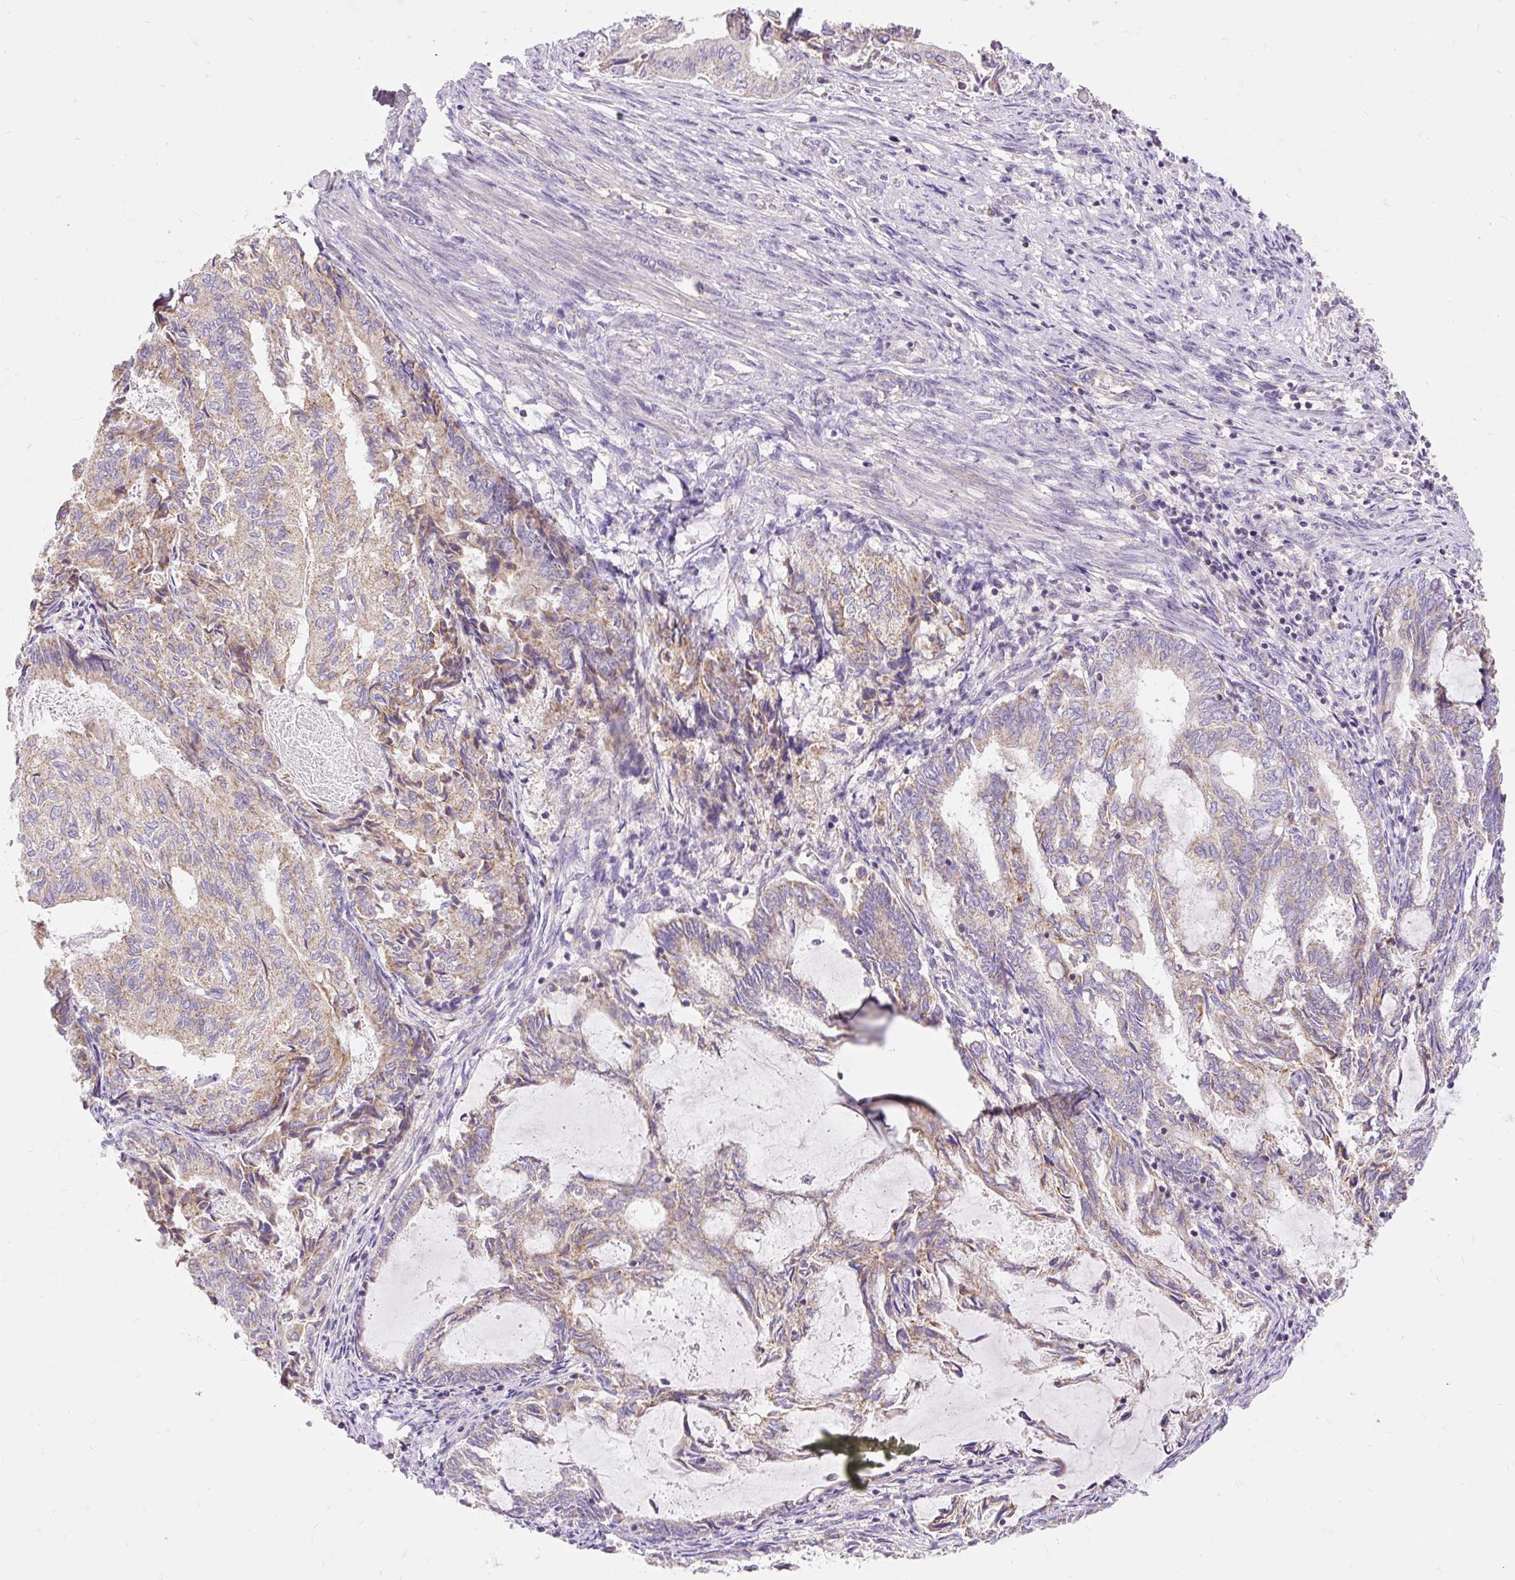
{"staining": {"intensity": "weak", "quantity": "25%-75%", "location": "cytoplasmic/membranous"}, "tissue": "endometrial cancer", "cell_type": "Tumor cells", "image_type": "cancer", "snomed": [{"axis": "morphology", "description": "Adenocarcinoma, NOS"}, {"axis": "topography", "description": "Endometrium"}], "caption": "Tumor cells display low levels of weak cytoplasmic/membranous staining in approximately 25%-75% of cells in human endometrial adenocarcinoma. (IHC, brightfield microscopy, high magnification).", "gene": "PMAIP1", "patient": {"sex": "female", "age": 80}}